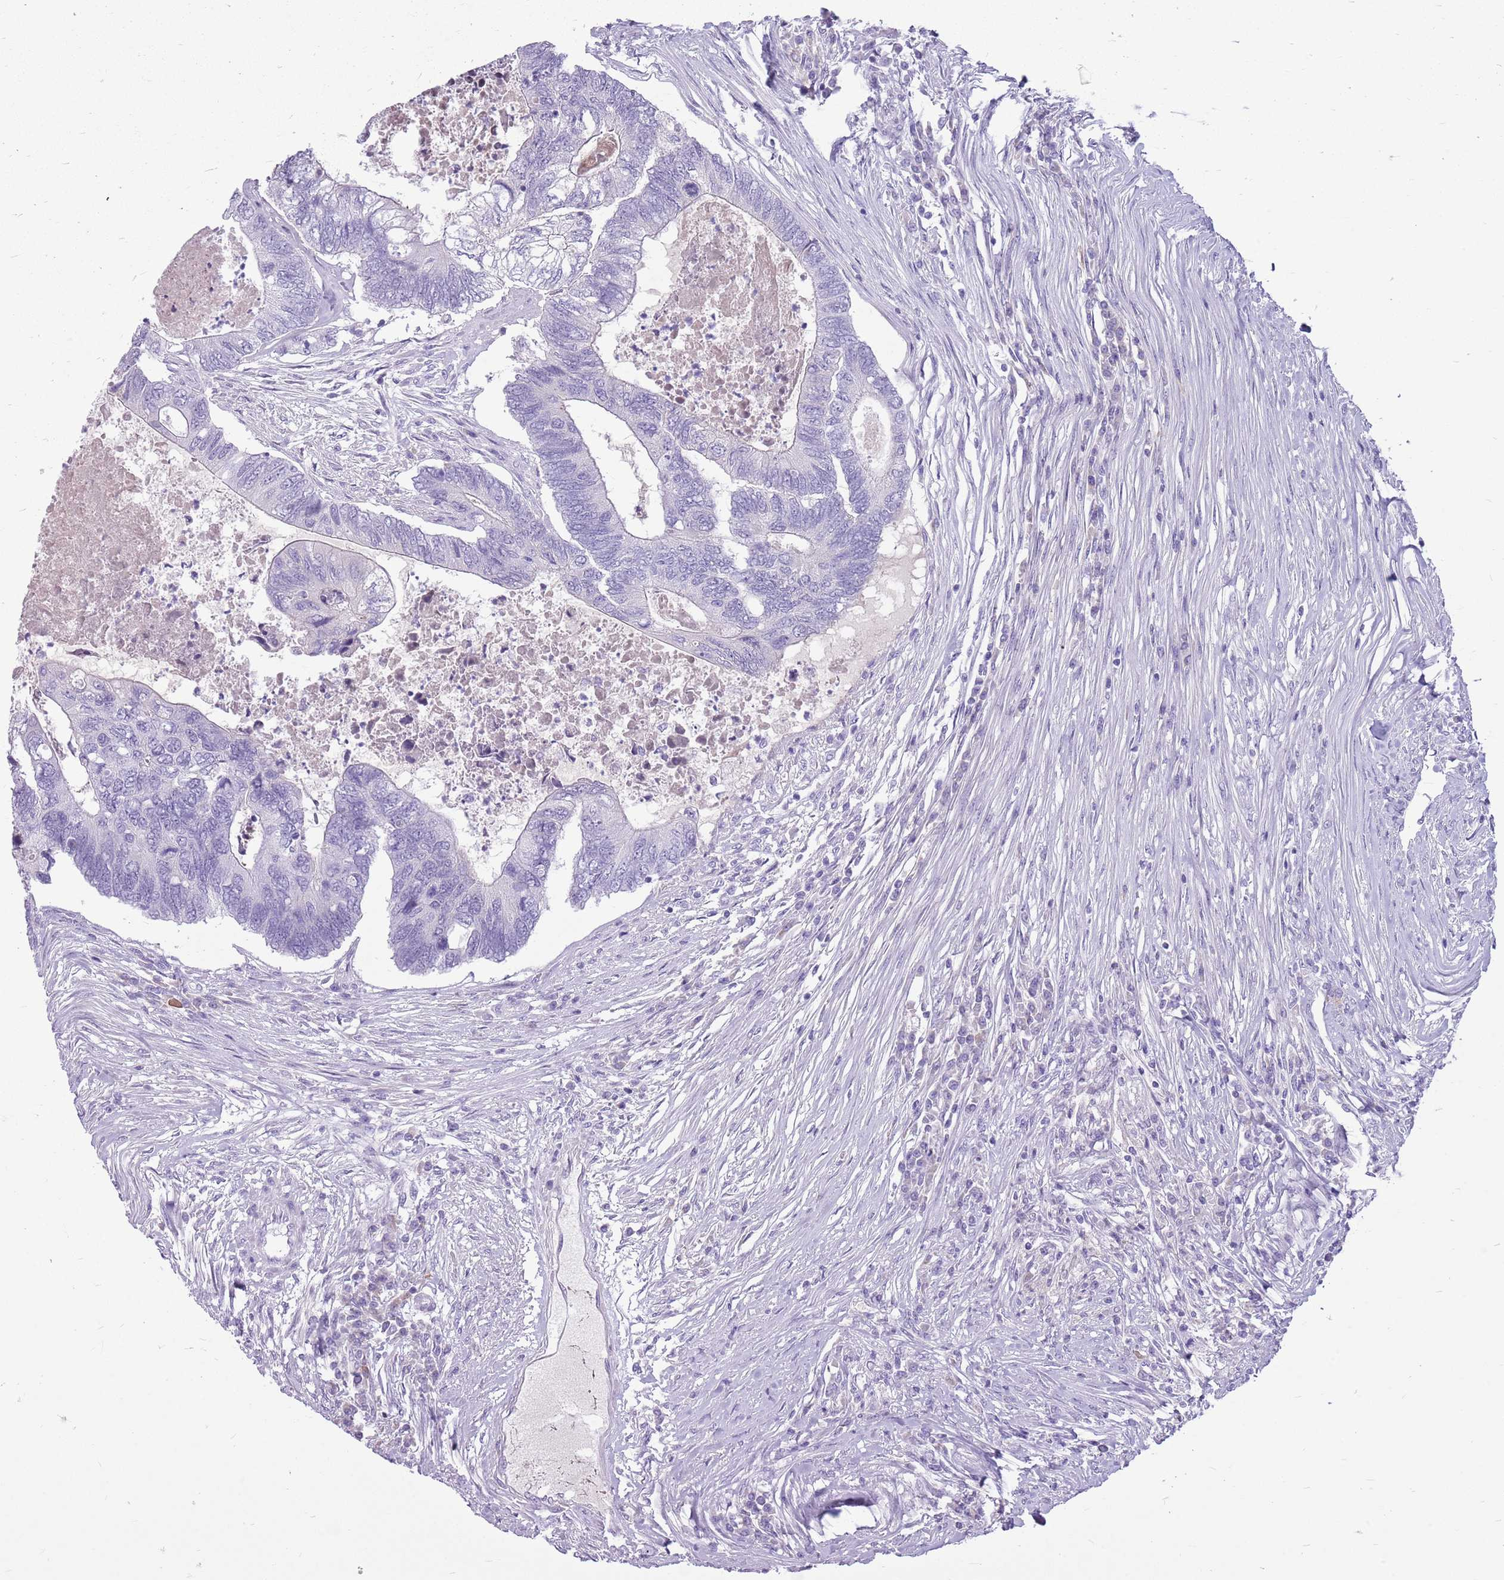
{"staining": {"intensity": "negative", "quantity": "none", "location": "none"}, "tissue": "colorectal cancer", "cell_type": "Tumor cells", "image_type": "cancer", "snomed": [{"axis": "morphology", "description": "Adenocarcinoma, NOS"}, {"axis": "topography", "description": "Colon"}], "caption": "Immunohistochemistry of adenocarcinoma (colorectal) displays no staining in tumor cells.", "gene": "ZNF425", "patient": {"sex": "female", "age": 67}}